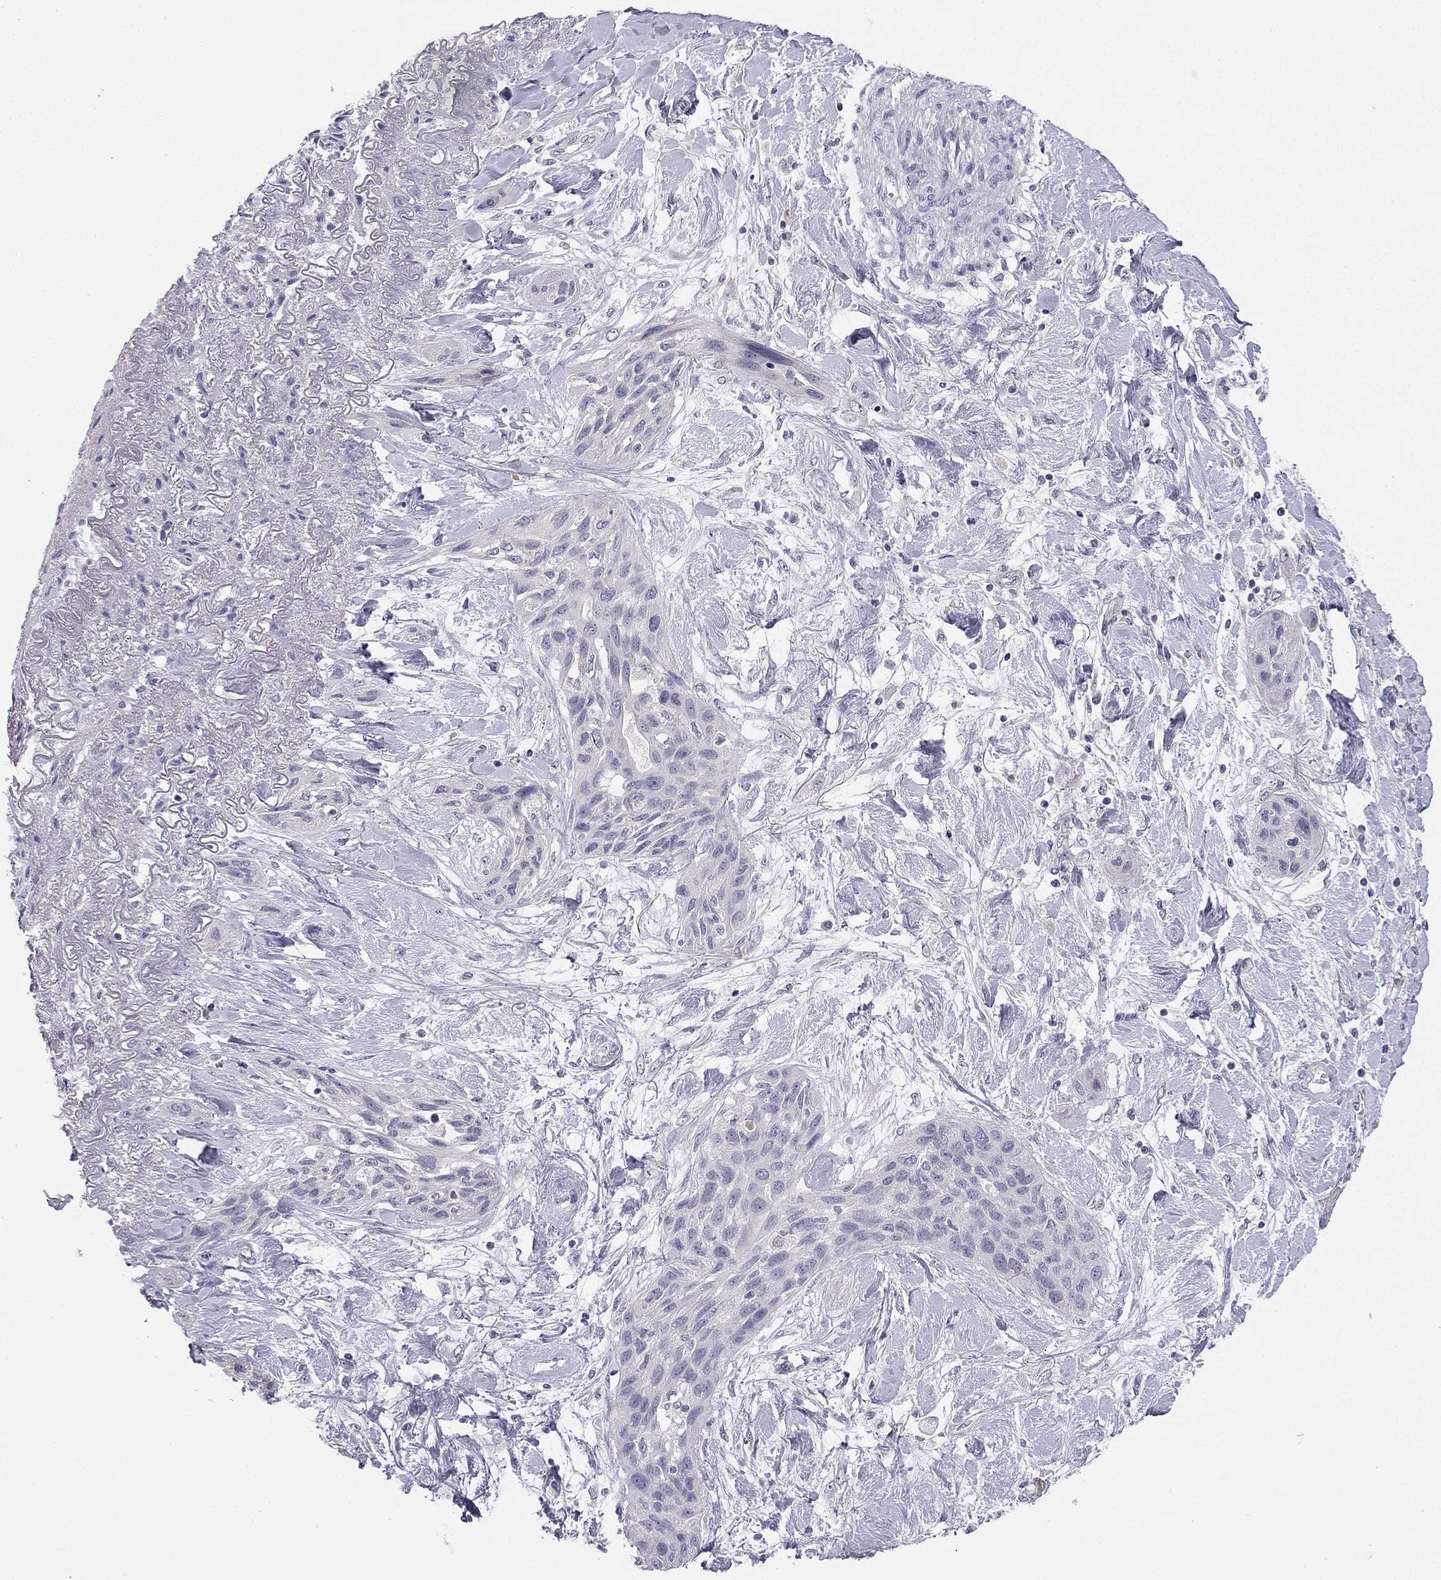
{"staining": {"intensity": "negative", "quantity": "none", "location": "none"}, "tissue": "lung cancer", "cell_type": "Tumor cells", "image_type": "cancer", "snomed": [{"axis": "morphology", "description": "Squamous cell carcinoma, NOS"}, {"axis": "topography", "description": "Lung"}], "caption": "The micrograph reveals no significant staining in tumor cells of lung cancer (squamous cell carcinoma).", "gene": "C5orf49", "patient": {"sex": "female", "age": 70}}